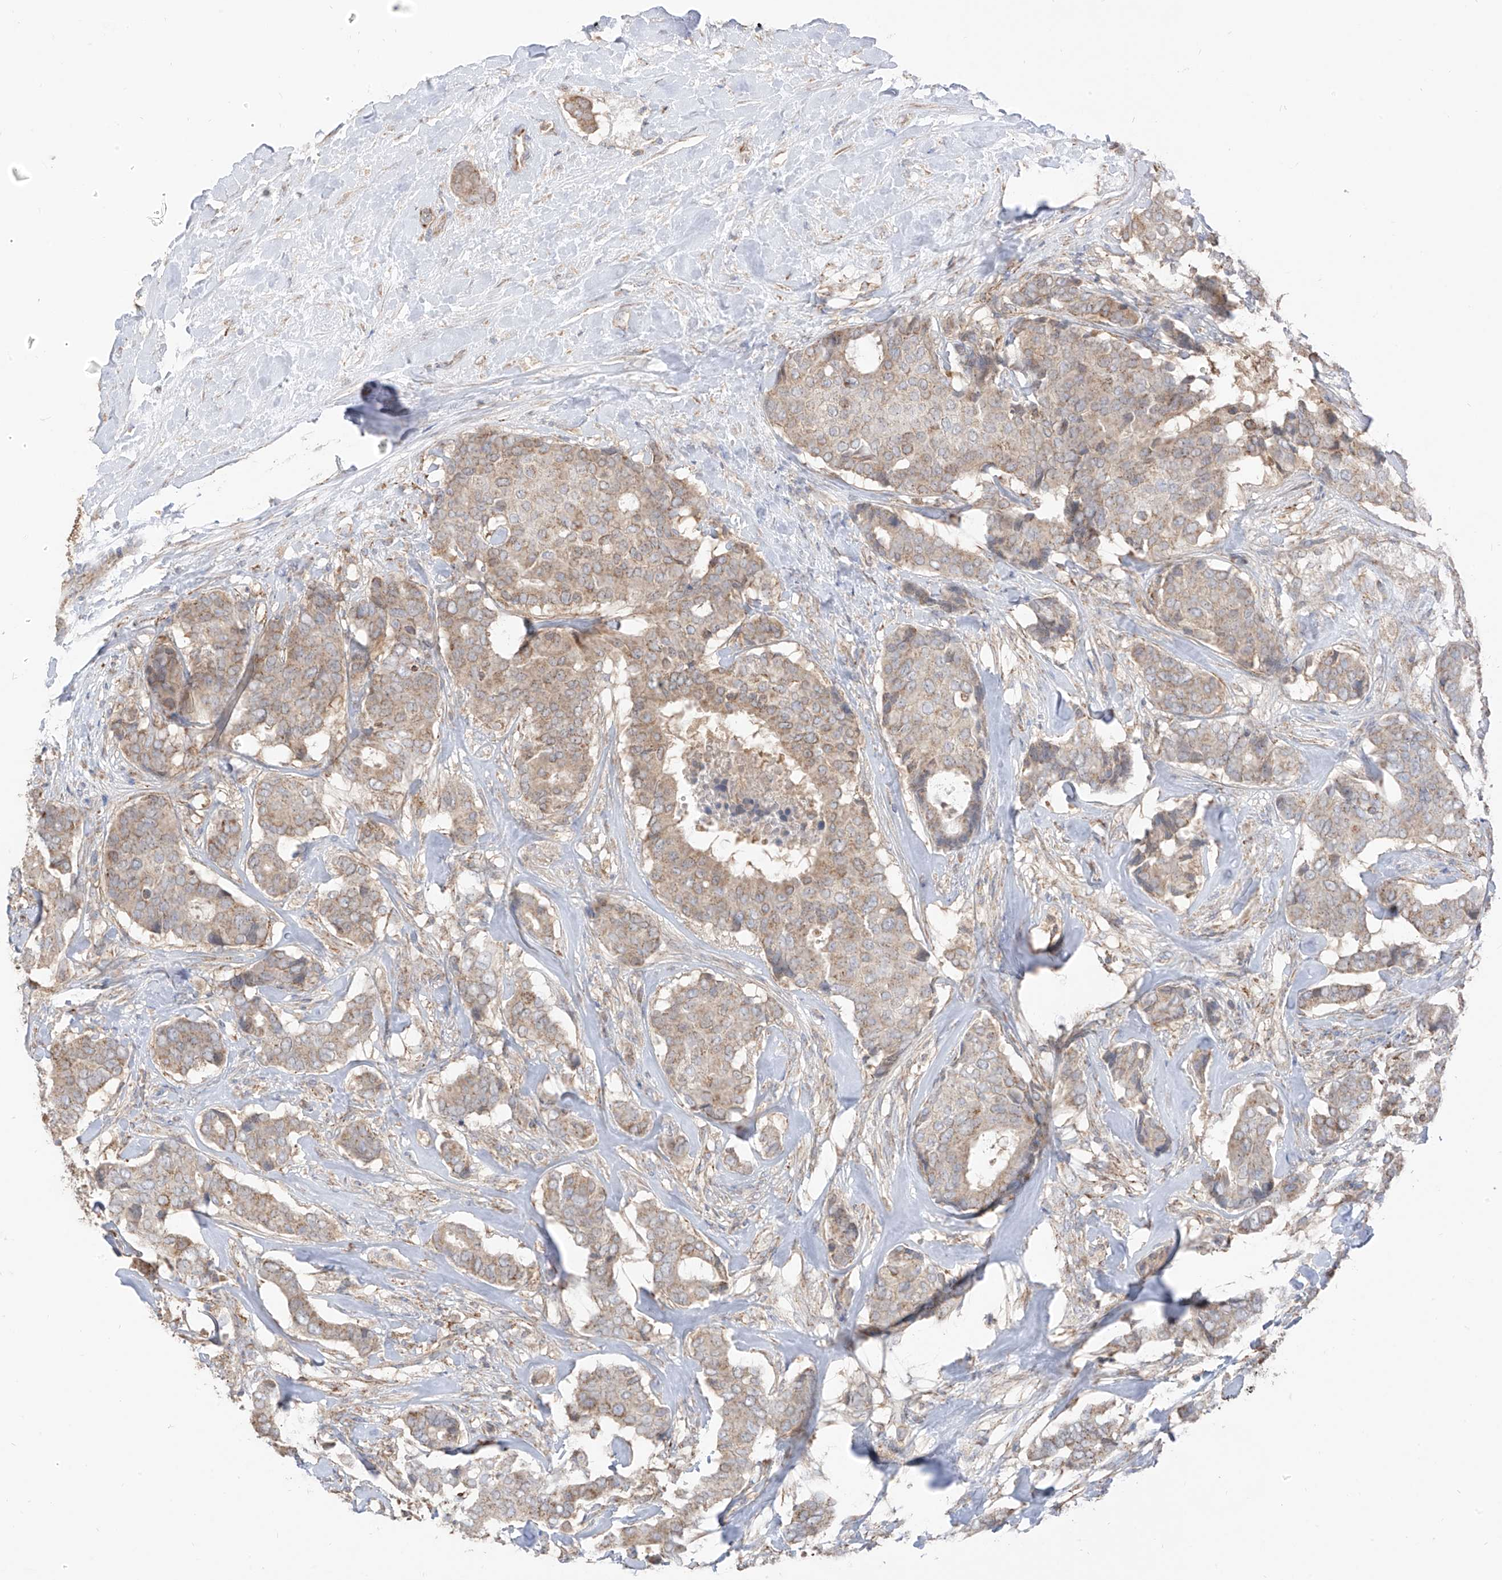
{"staining": {"intensity": "weak", "quantity": ">75%", "location": "cytoplasmic/membranous"}, "tissue": "breast cancer", "cell_type": "Tumor cells", "image_type": "cancer", "snomed": [{"axis": "morphology", "description": "Duct carcinoma"}, {"axis": "topography", "description": "Breast"}], "caption": "Breast cancer (infiltrating ductal carcinoma) stained with DAB immunohistochemistry (IHC) reveals low levels of weak cytoplasmic/membranous staining in approximately >75% of tumor cells.", "gene": "ETHE1", "patient": {"sex": "female", "age": 75}}